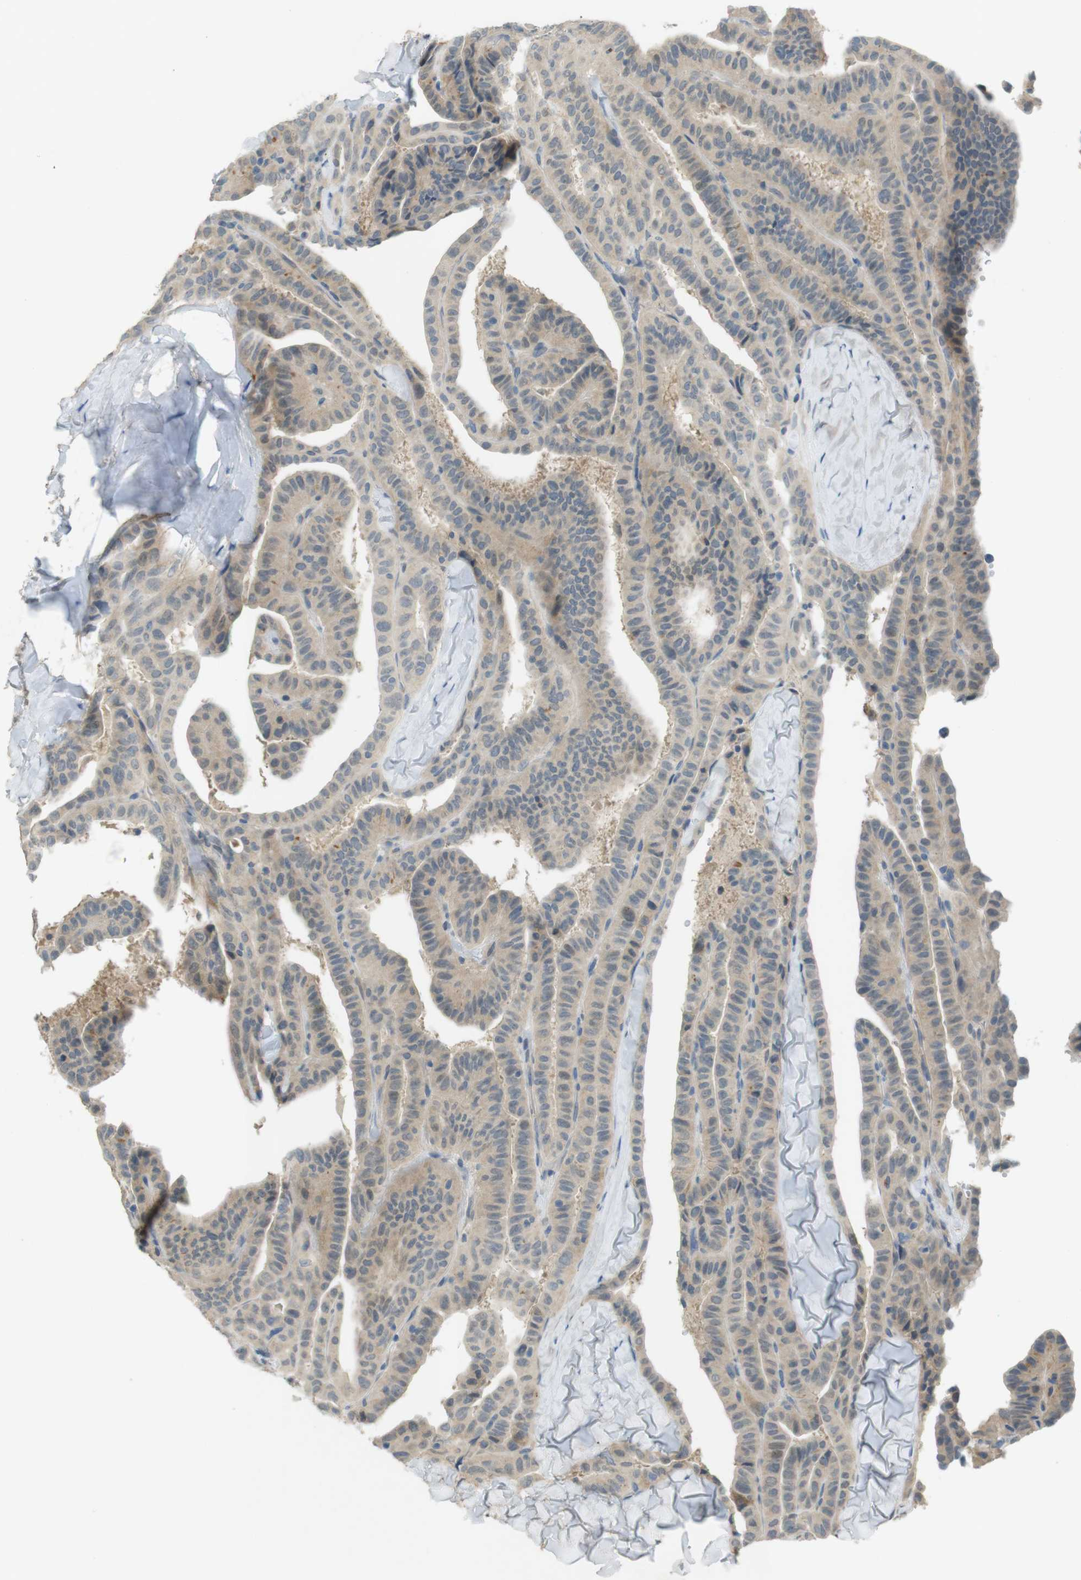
{"staining": {"intensity": "weak", "quantity": ">75%", "location": "cytoplasmic/membranous"}, "tissue": "thyroid cancer", "cell_type": "Tumor cells", "image_type": "cancer", "snomed": [{"axis": "morphology", "description": "Papillary adenocarcinoma, NOS"}, {"axis": "topography", "description": "Thyroid gland"}], "caption": "Immunohistochemical staining of thyroid cancer shows weak cytoplasmic/membranous protein staining in about >75% of tumor cells.", "gene": "UGT8", "patient": {"sex": "male", "age": 77}}